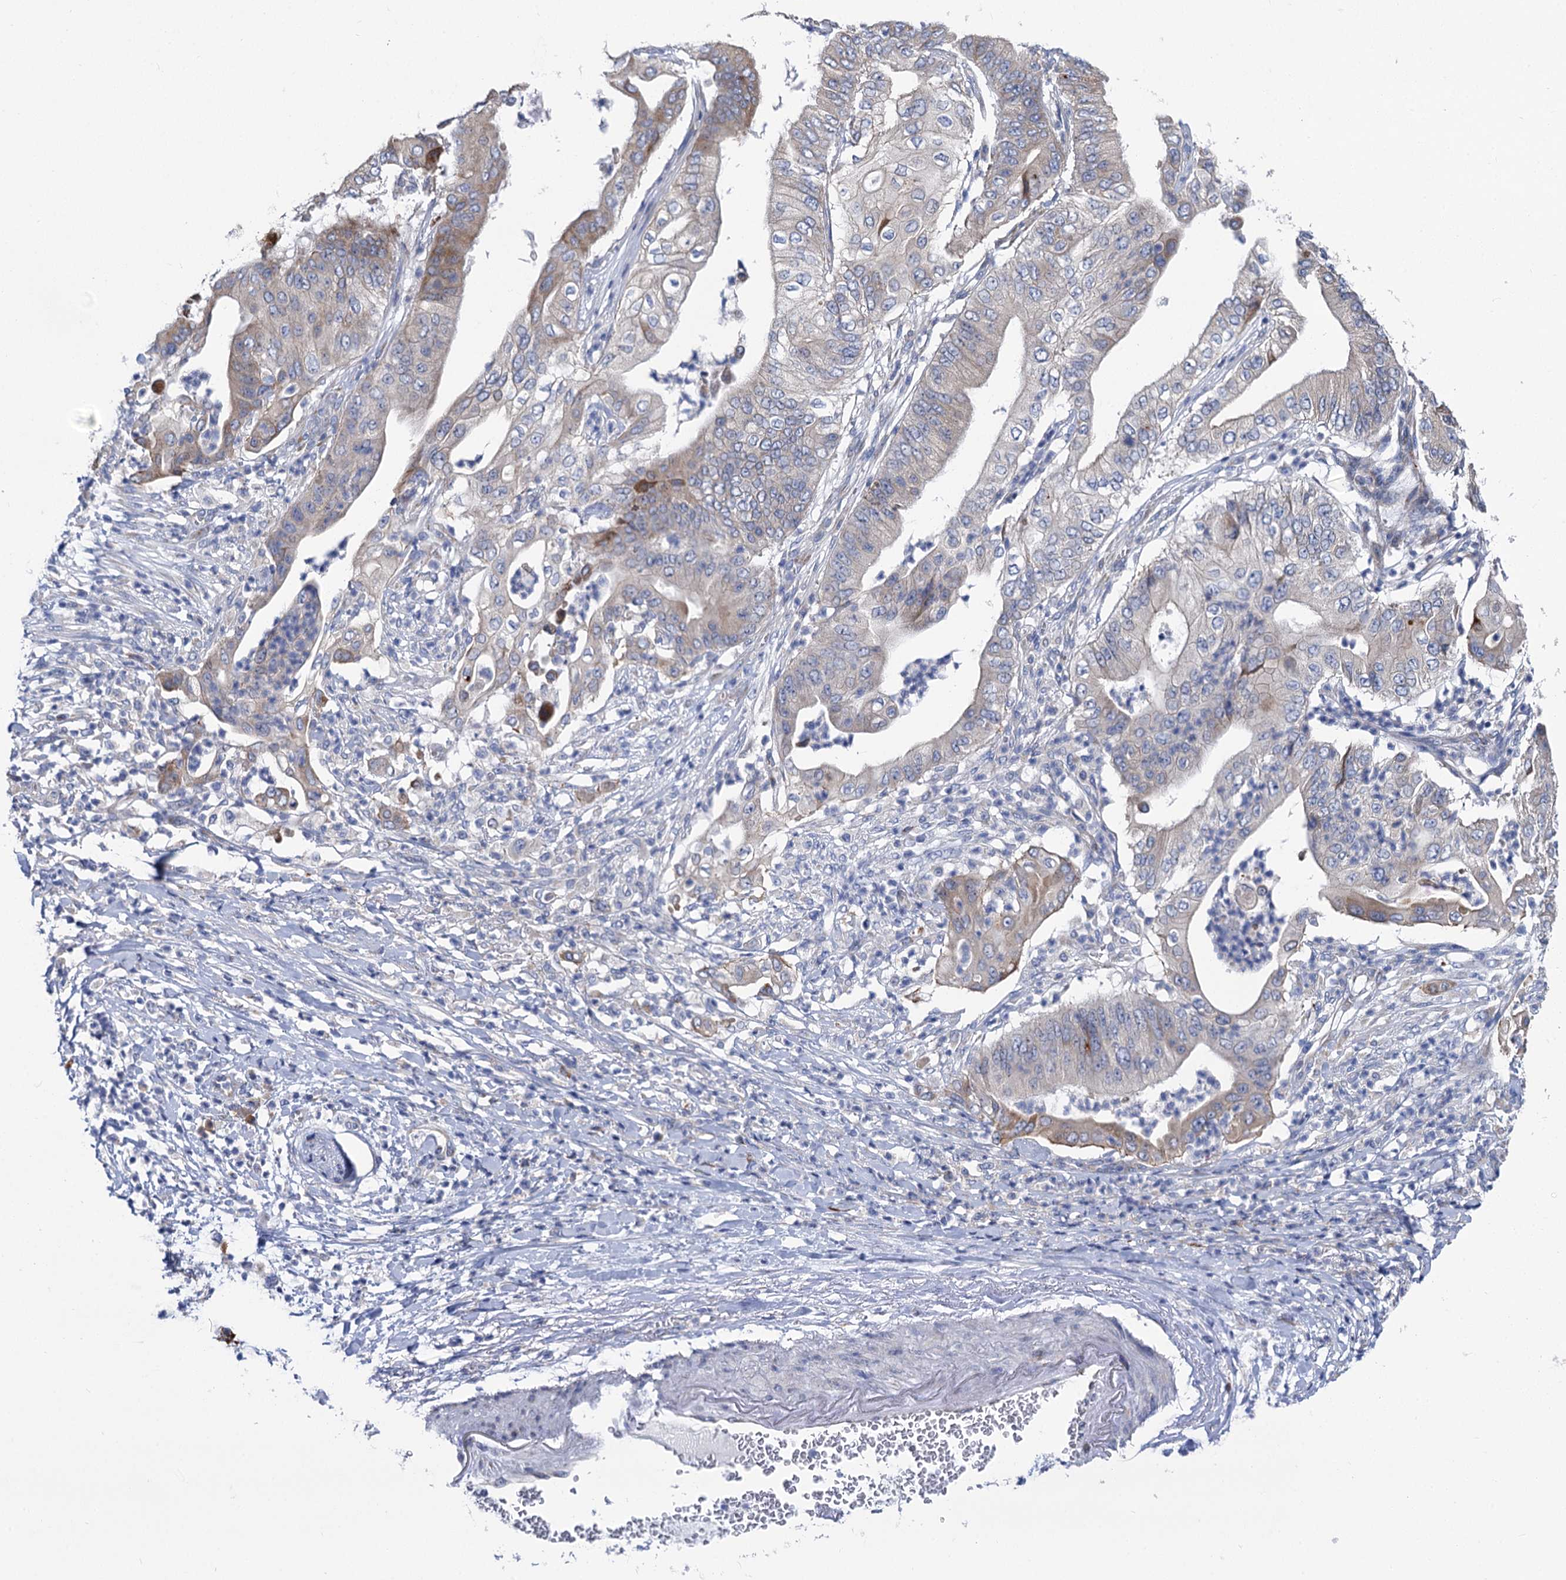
{"staining": {"intensity": "moderate", "quantity": "<25%", "location": "cytoplasmic/membranous"}, "tissue": "pancreatic cancer", "cell_type": "Tumor cells", "image_type": "cancer", "snomed": [{"axis": "morphology", "description": "Adenocarcinoma, NOS"}, {"axis": "topography", "description": "Pancreas"}], "caption": "This is a micrograph of IHC staining of pancreatic cancer (adenocarcinoma), which shows moderate expression in the cytoplasmic/membranous of tumor cells.", "gene": "PRSS35", "patient": {"sex": "female", "age": 77}}